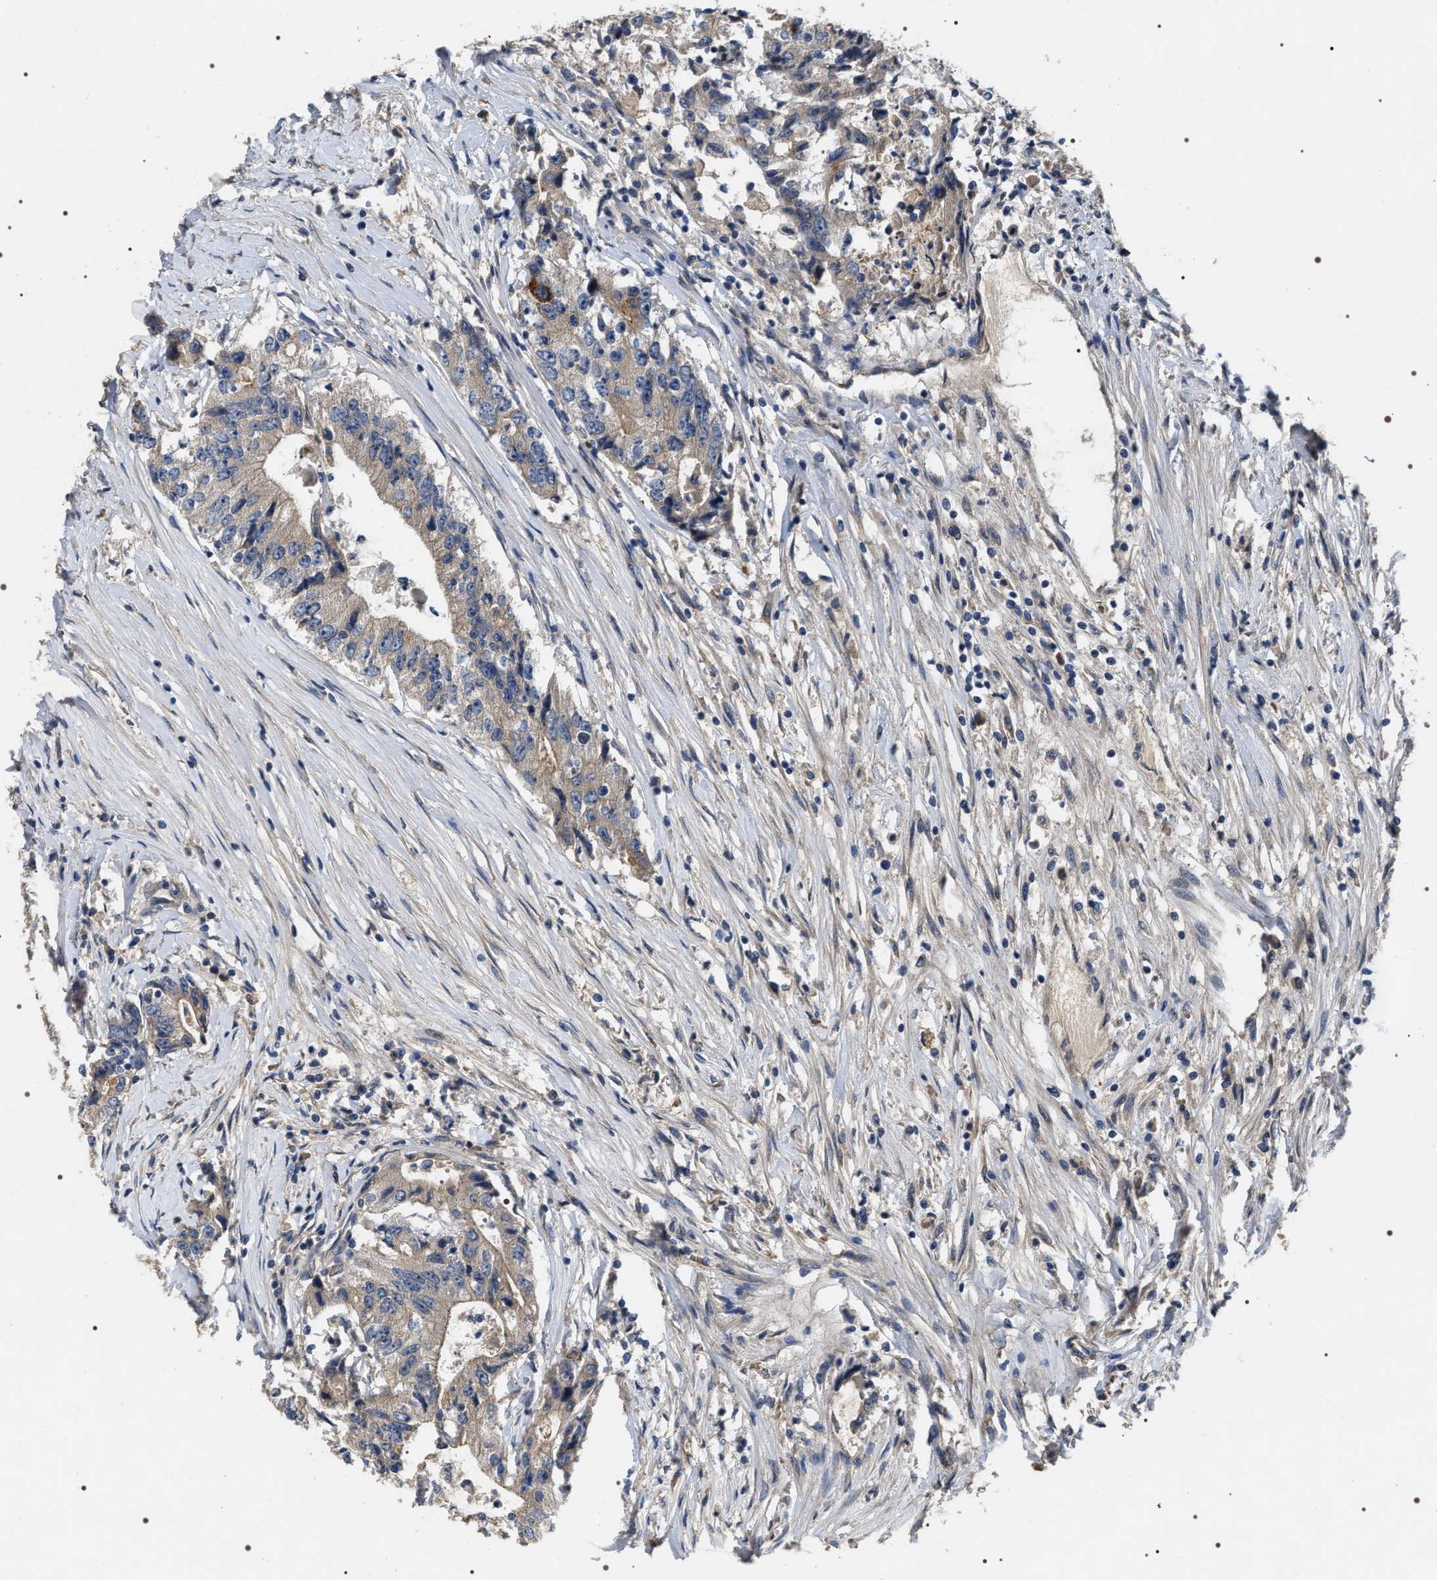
{"staining": {"intensity": "negative", "quantity": "none", "location": "none"}, "tissue": "colorectal cancer", "cell_type": "Tumor cells", "image_type": "cancer", "snomed": [{"axis": "morphology", "description": "Adenocarcinoma, NOS"}, {"axis": "topography", "description": "Colon"}], "caption": "IHC of colorectal cancer shows no positivity in tumor cells.", "gene": "IFT81", "patient": {"sex": "female", "age": 77}}